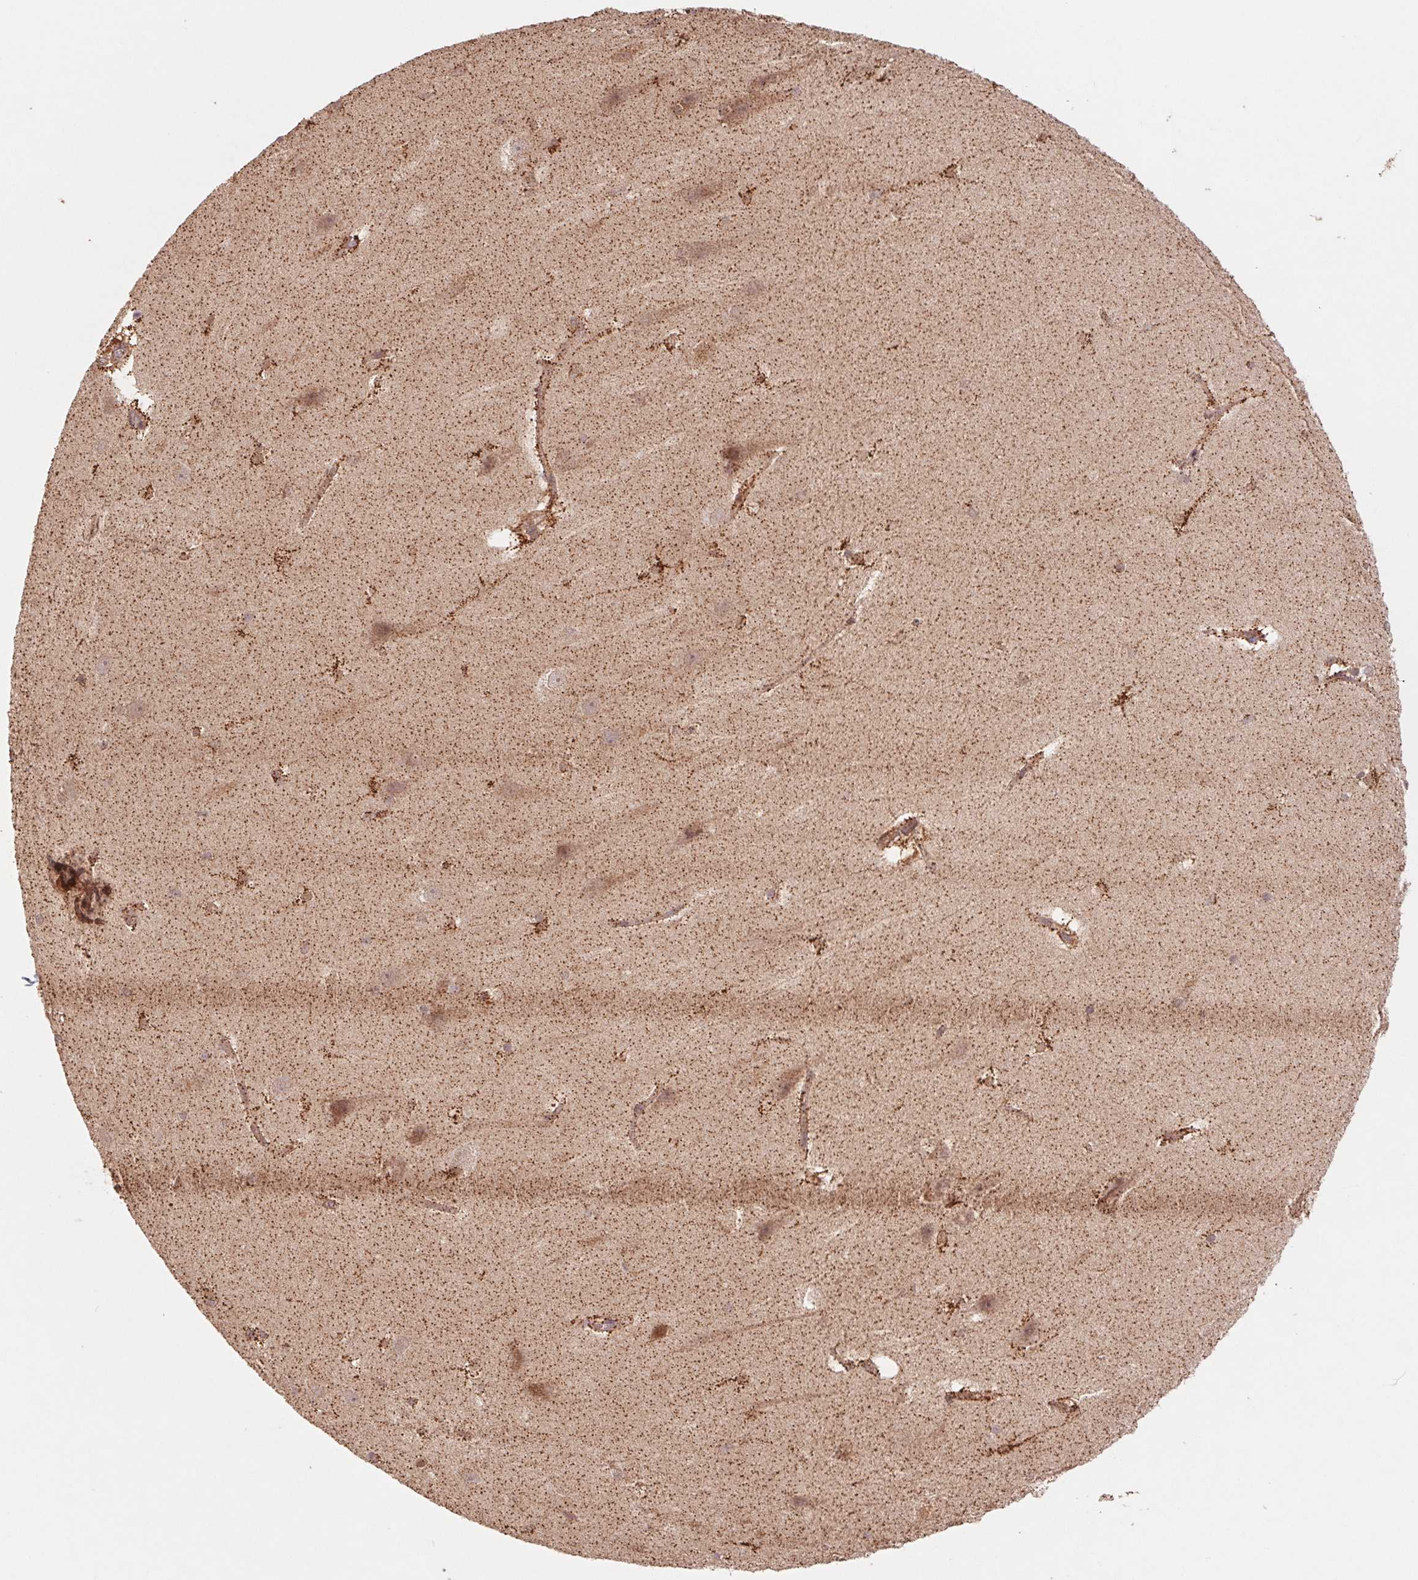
{"staining": {"intensity": "strong", "quantity": "25%-75%", "location": "cytoplasmic/membranous"}, "tissue": "hippocampus", "cell_type": "Glial cells", "image_type": "normal", "snomed": [{"axis": "morphology", "description": "Normal tissue, NOS"}, {"axis": "topography", "description": "Cerebral cortex"}, {"axis": "topography", "description": "Hippocampus"}], "caption": "Immunohistochemical staining of unremarkable hippocampus displays 25%-75% levels of strong cytoplasmic/membranous protein expression in approximately 25%-75% of glial cells.", "gene": "URM1", "patient": {"sex": "female", "age": 19}}